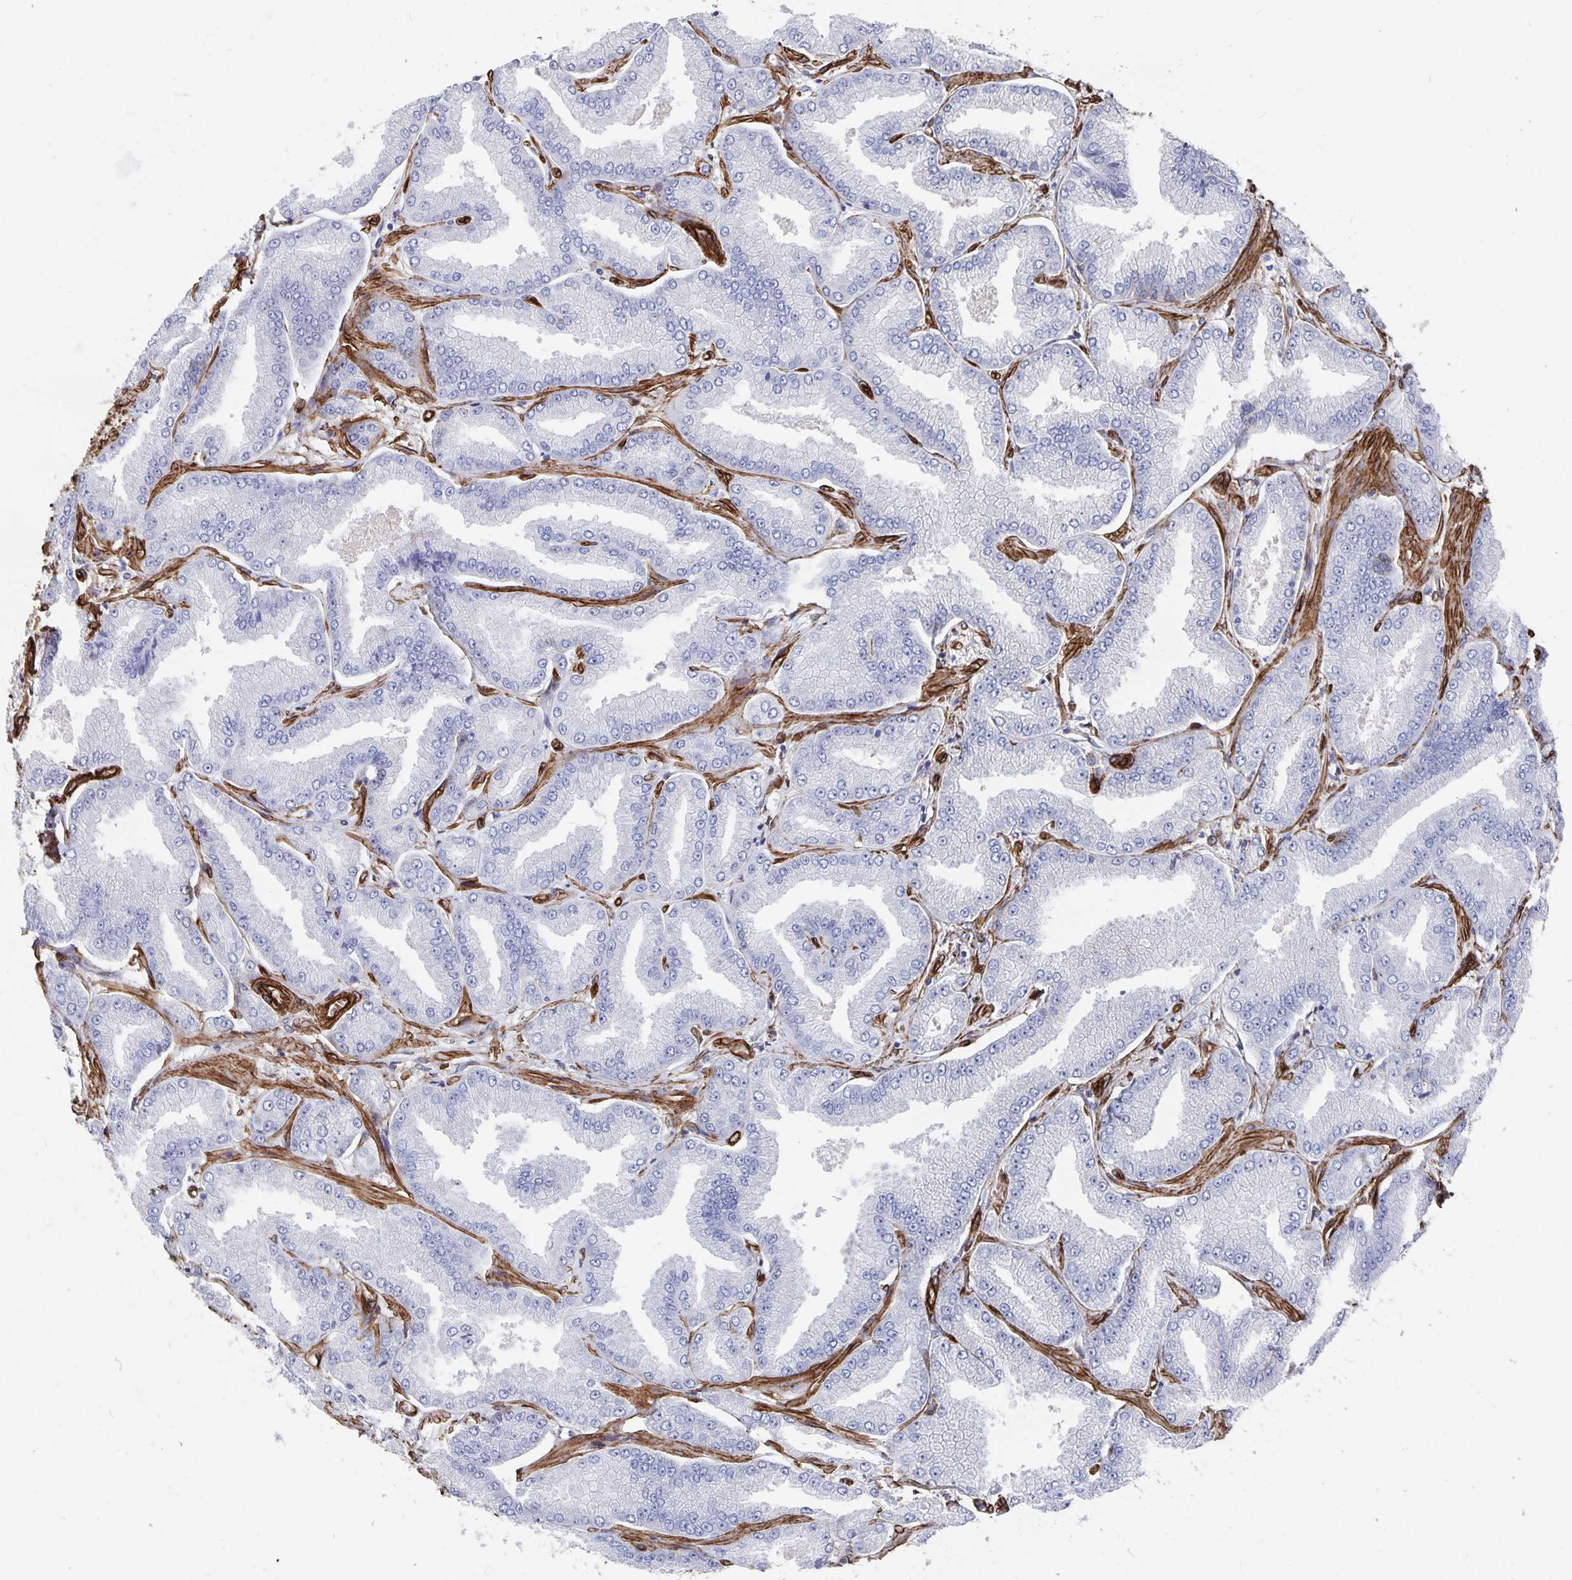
{"staining": {"intensity": "negative", "quantity": "none", "location": "none"}, "tissue": "prostate cancer", "cell_type": "Tumor cells", "image_type": "cancer", "snomed": [{"axis": "morphology", "description": "Adenocarcinoma, Low grade"}, {"axis": "topography", "description": "Prostate"}], "caption": "Tumor cells are negative for brown protein staining in prostate cancer.", "gene": "DCHS2", "patient": {"sex": "male", "age": 55}}